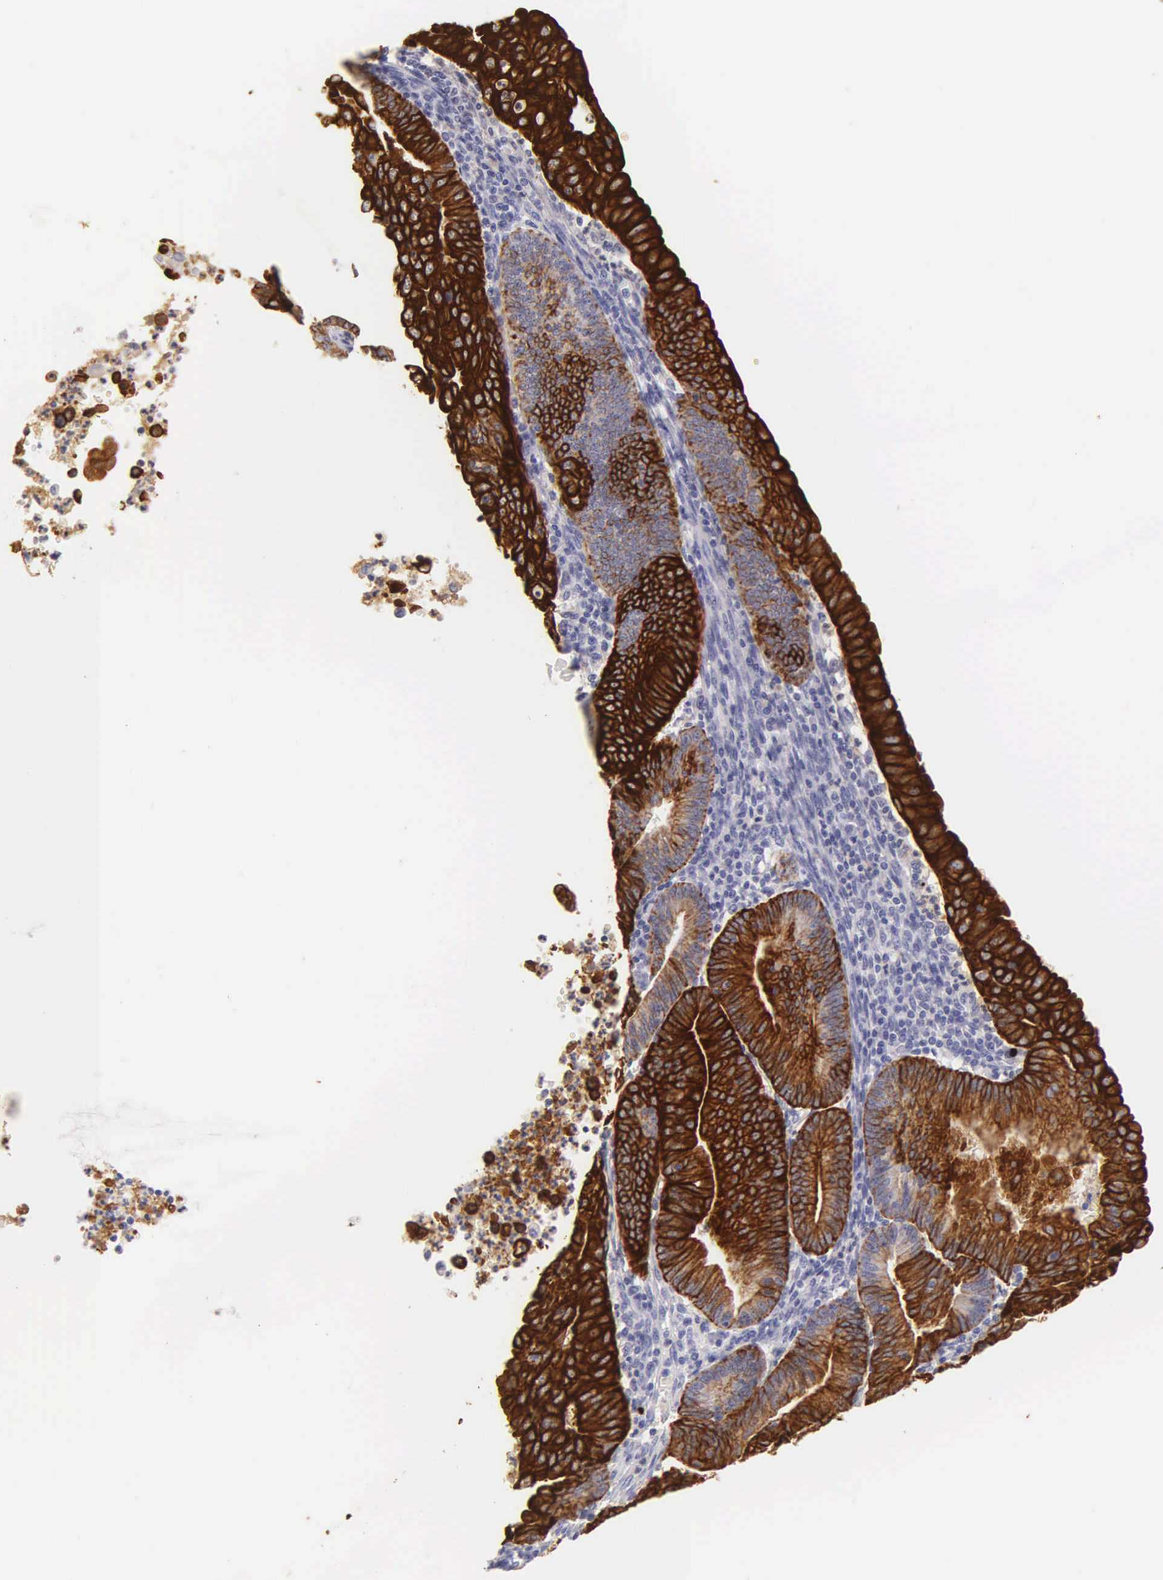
{"staining": {"intensity": "strong", "quantity": ">75%", "location": "cytoplasmic/membranous"}, "tissue": "endometrial cancer", "cell_type": "Tumor cells", "image_type": "cancer", "snomed": [{"axis": "morphology", "description": "Adenocarcinoma, NOS"}, {"axis": "topography", "description": "Endometrium"}], "caption": "DAB (3,3'-diaminobenzidine) immunohistochemical staining of endometrial cancer demonstrates strong cytoplasmic/membranous protein staining in approximately >75% of tumor cells.", "gene": "KRT17", "patient": {"sex": "female", "age": 60}}